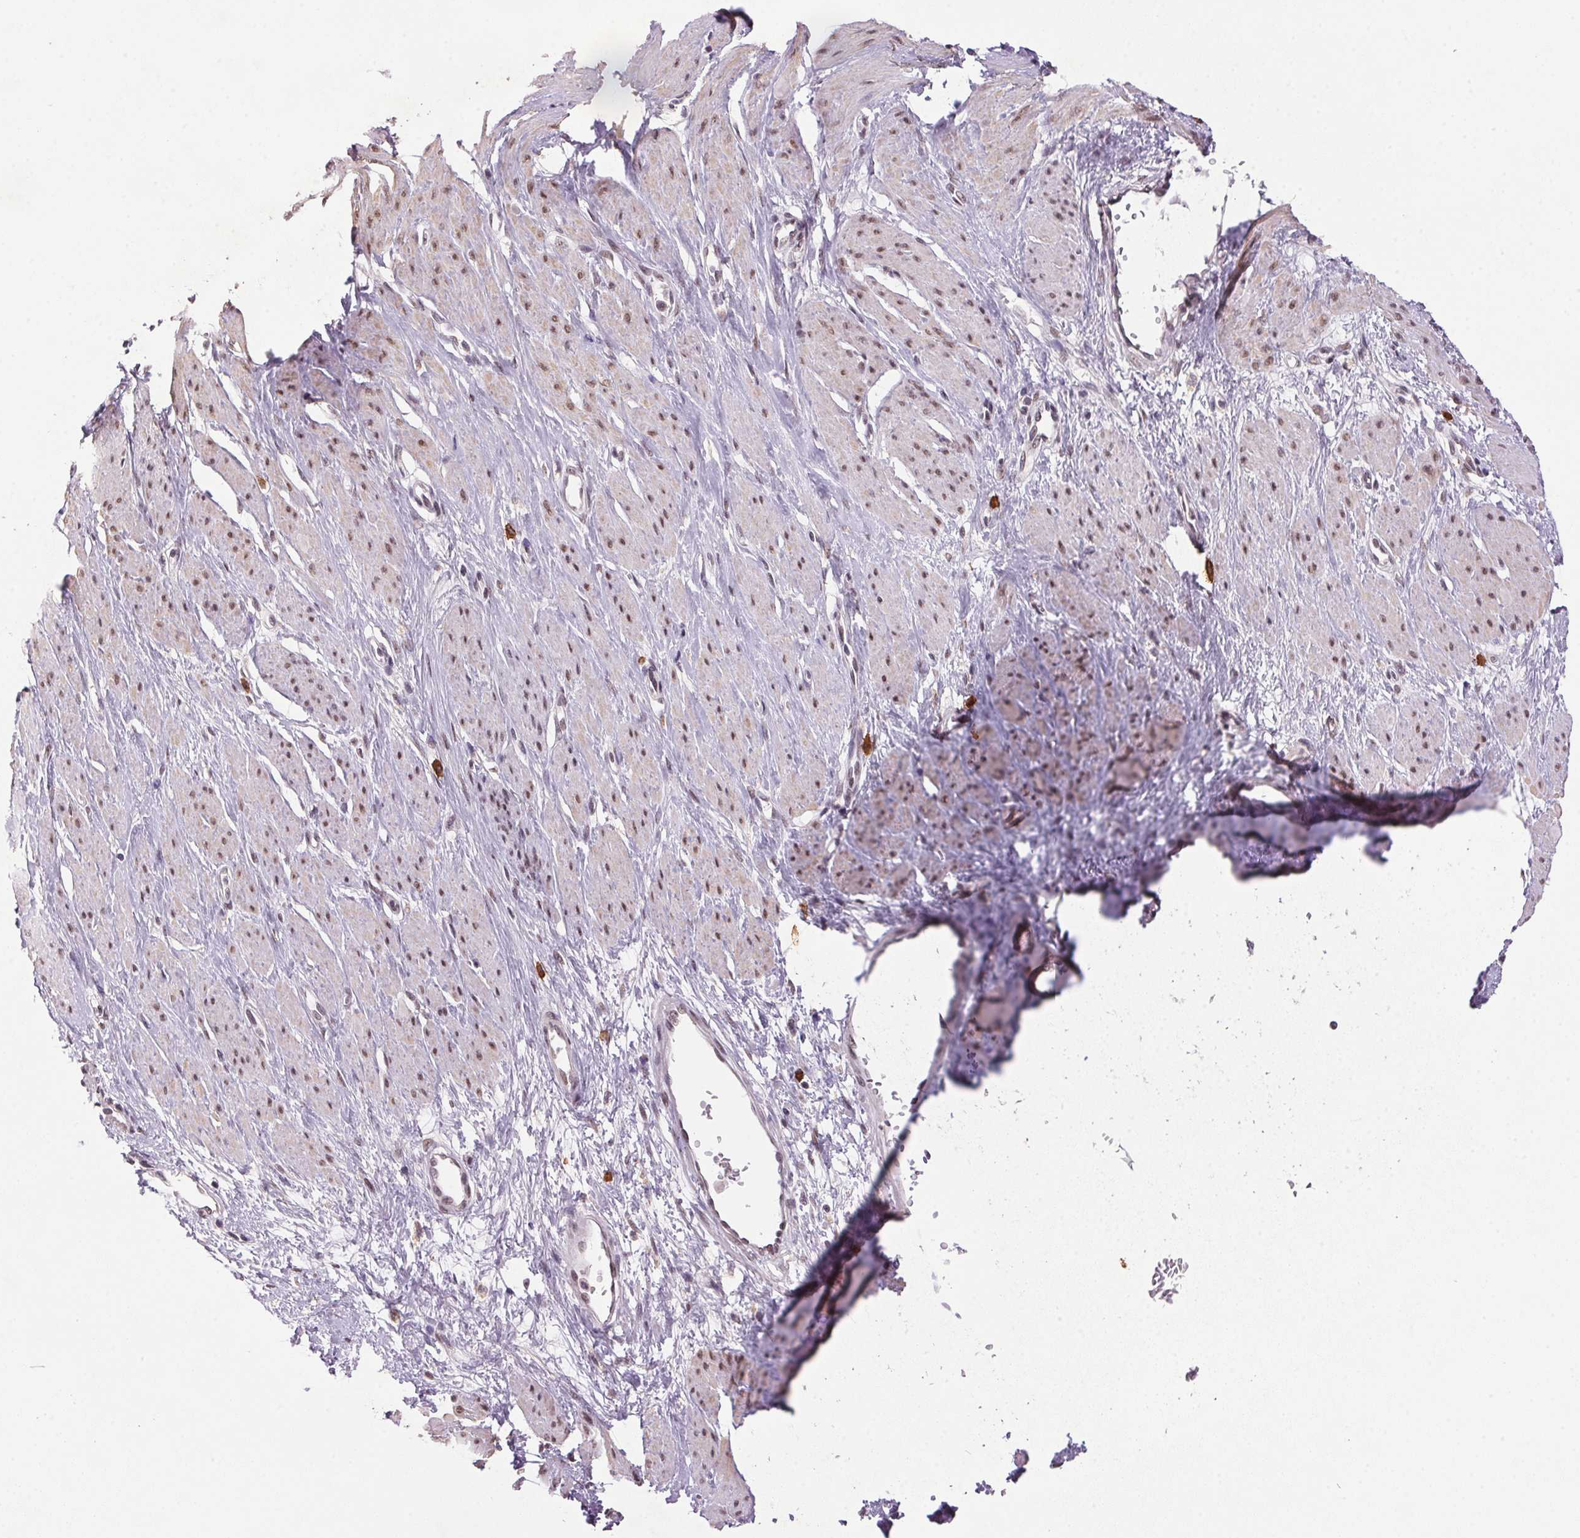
{"staining": {"intensity": "moderate", "quantity": "25%-75%", "location": "nuclear"}, "tissue": "smooth muscle", "cell_type": "Smooth muscle cells", "image_type": "normal", "snomed": [{"axis": "morphology", "description": "Normal tissue, NOS"}, {"axis": "topography", "description": "Smooth muscle"}, {"axis": "topography", "description": "Uterus"}], "caption": "High-power microscopy captured an immunohistochemistry micrograph of unremarkable smooth muscle, revealing moderate nuclear expression in about 25%-75% of smooth muscle cells.", "gene": "ZBTB4", "patient": {"sex": "female", "age": 39}}